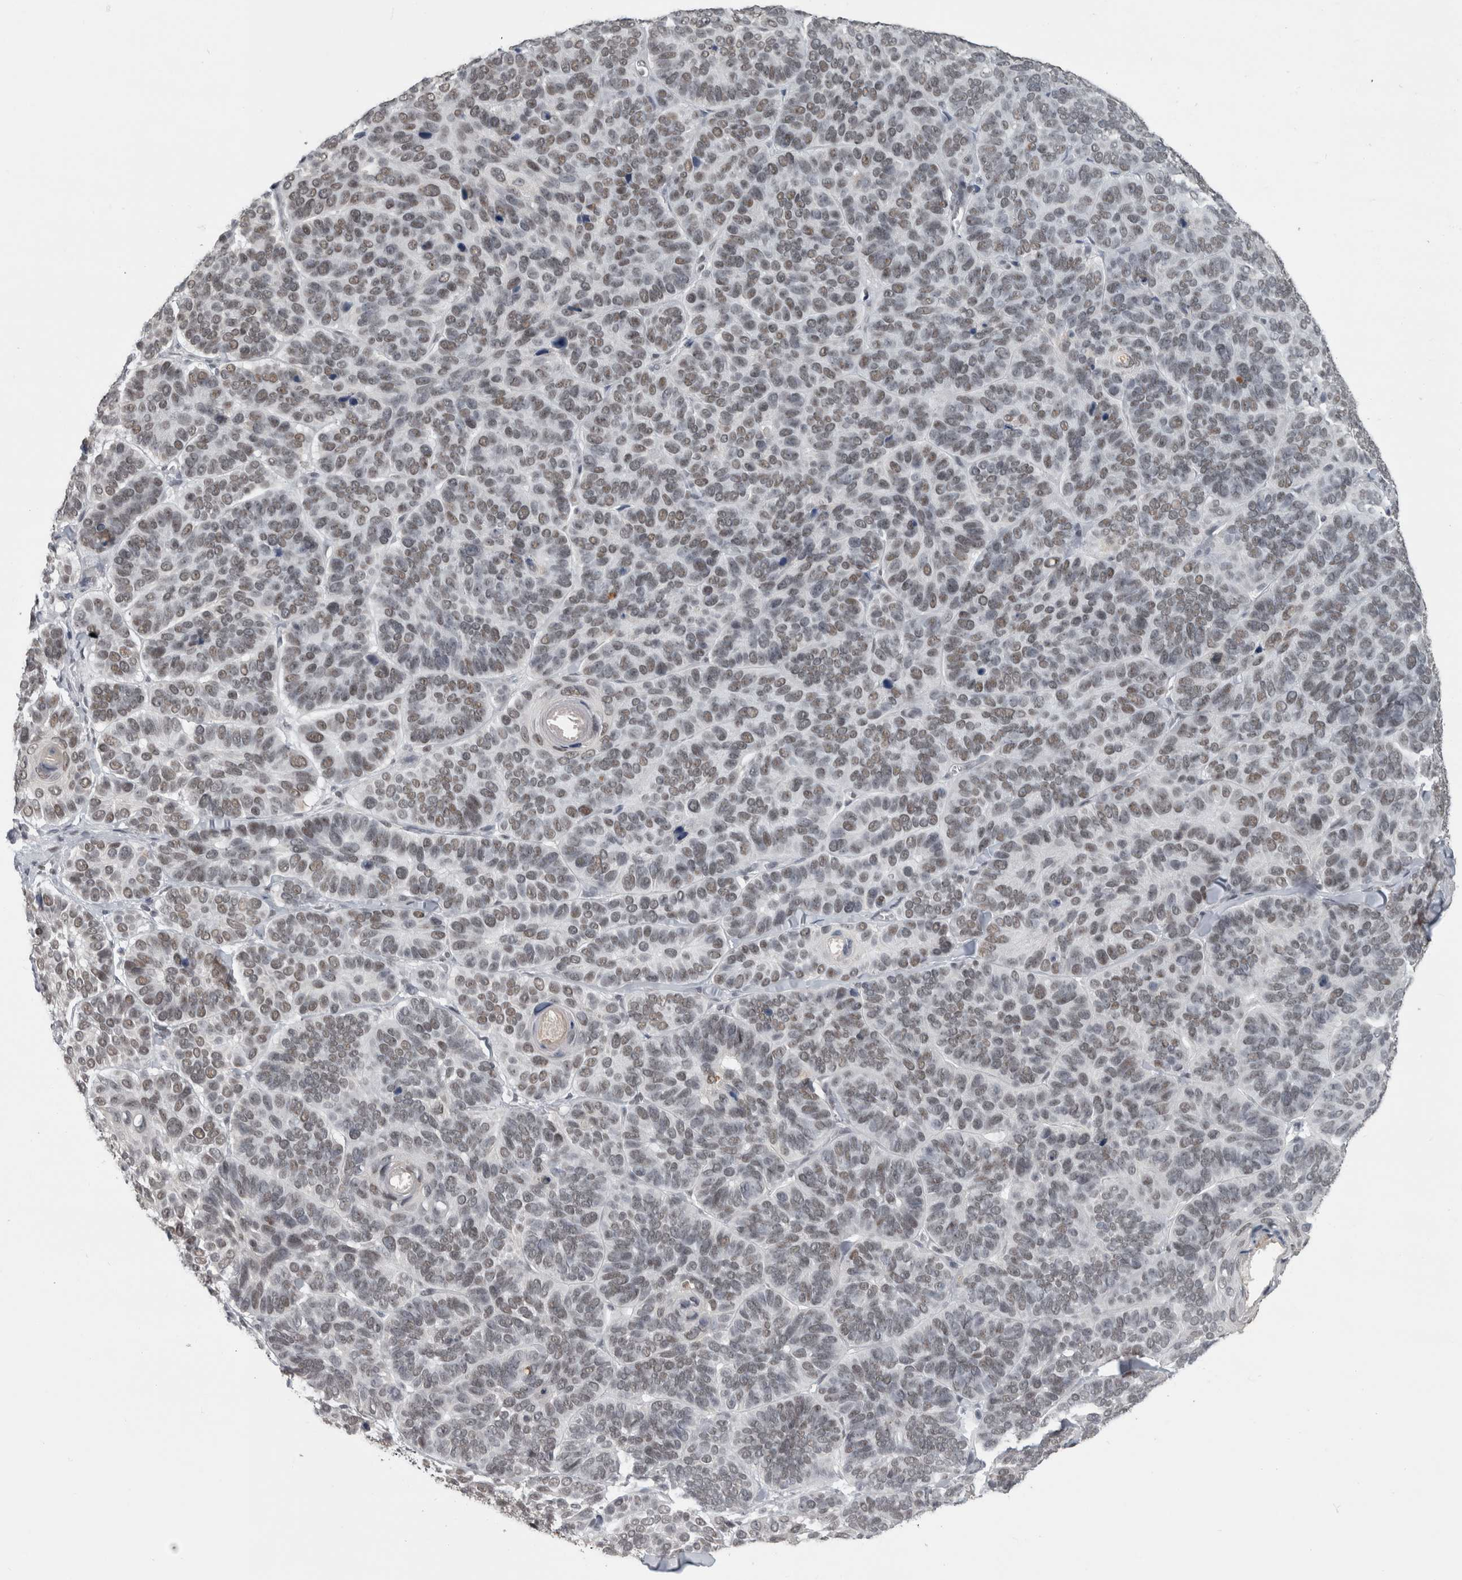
{"staining": {"intensity": "moderate", "quantity": ">75%", "location": "nuclear"}, "tissue": "skin cancer", "cell_type": "Tumor cells", "image_type": "cancer", "snomed": [{"axis": "morphology", "description": "Basal cell carcinoma"}, {"axis": "topography", "description": "Skin"}], "caption": "A photomicrograph showing moderate nuclear staining in approximately >75% of tumor cells in skin cancer (basal cell carcinoma), as visualized by brown immunohistochemical staining.", "gene": "ARID4B", "patient": {"sex": "male", "age": 62}}